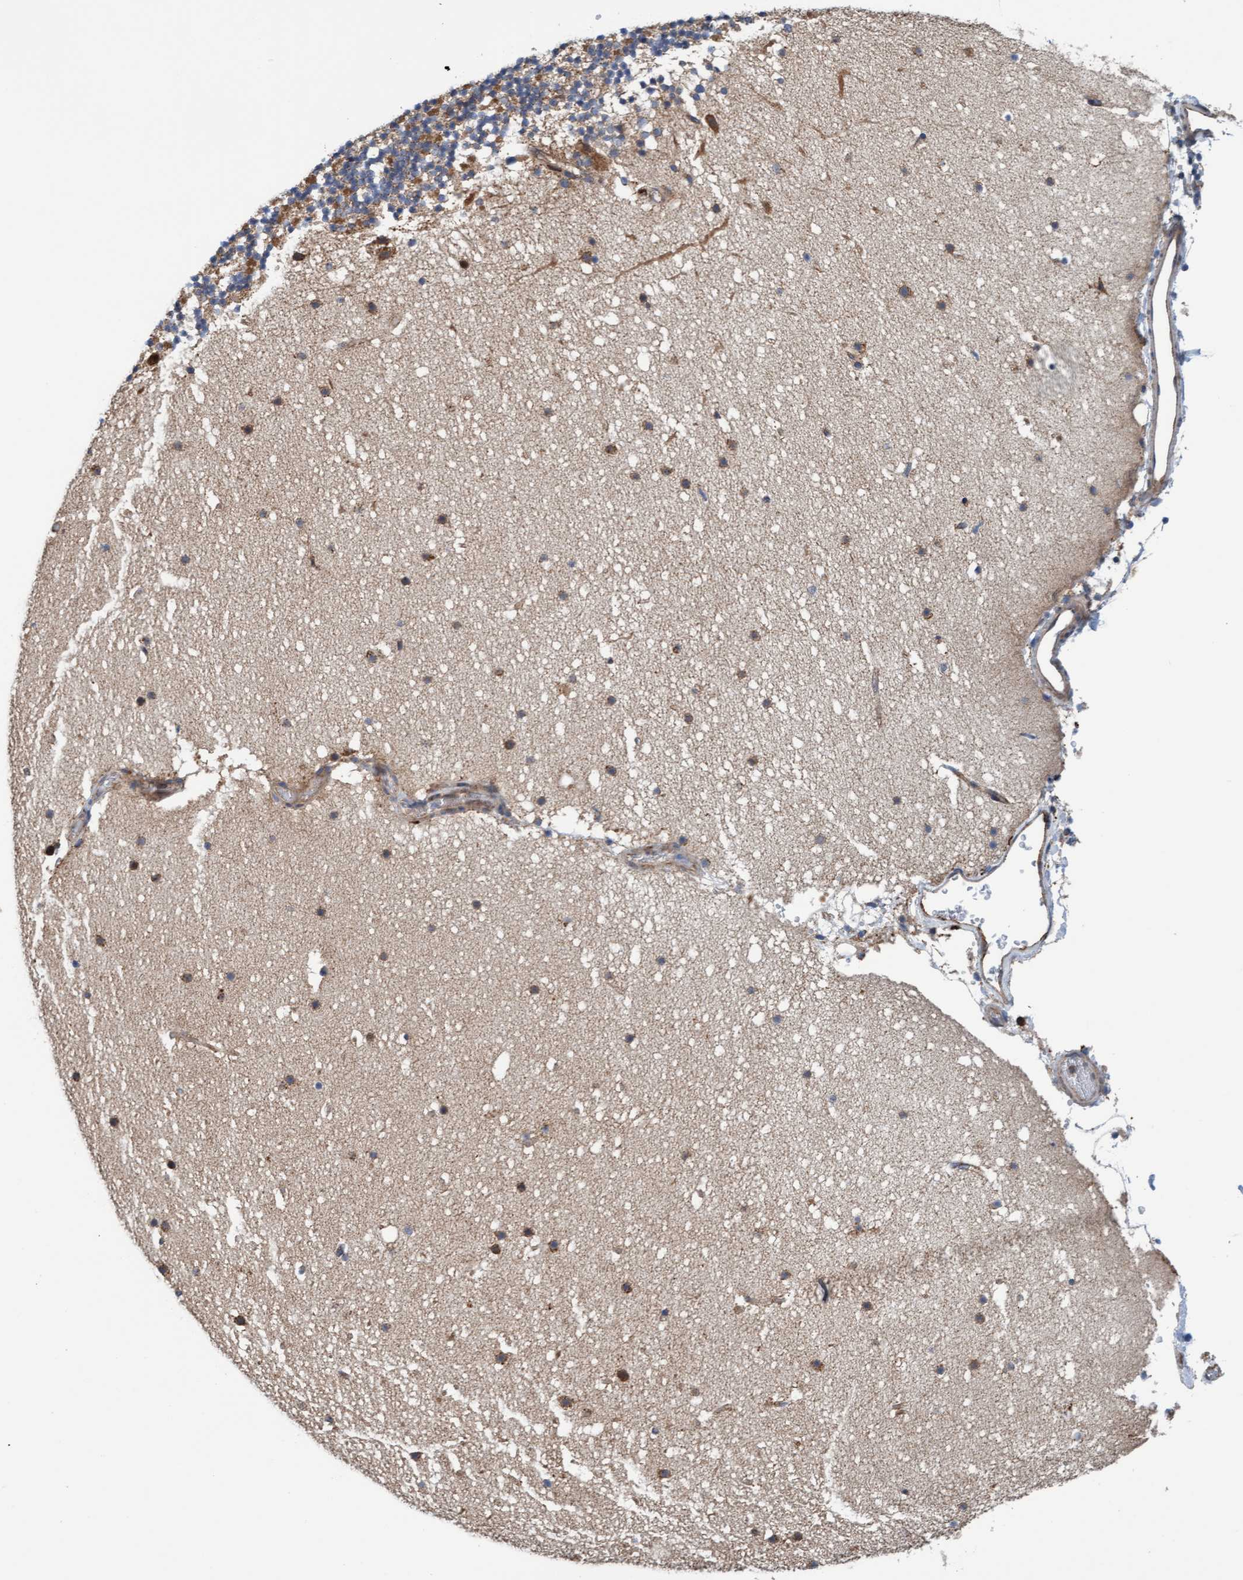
{"staining": {"intensity": "weak", "quantity": ">75%", "location": "cytoplasmic/membranous"}, "tissue": "cerebellum", "cell_type": "Cells in granular layer", "image_type": "normal", "snomed": [{"axis": "morphology", "description": "Normal tissue, NOS"}, {"axis": "topography", "description": "Cerebellum"}], "caption": "Immunohistochemistry (IHC) of unremarkable cerebellum shows low levels of weak cytoplasmic/membranous staining in about >75% of cells in granular layer.", "gene": "ZNF566", "patient": {"sex": "male", "age": 57}}